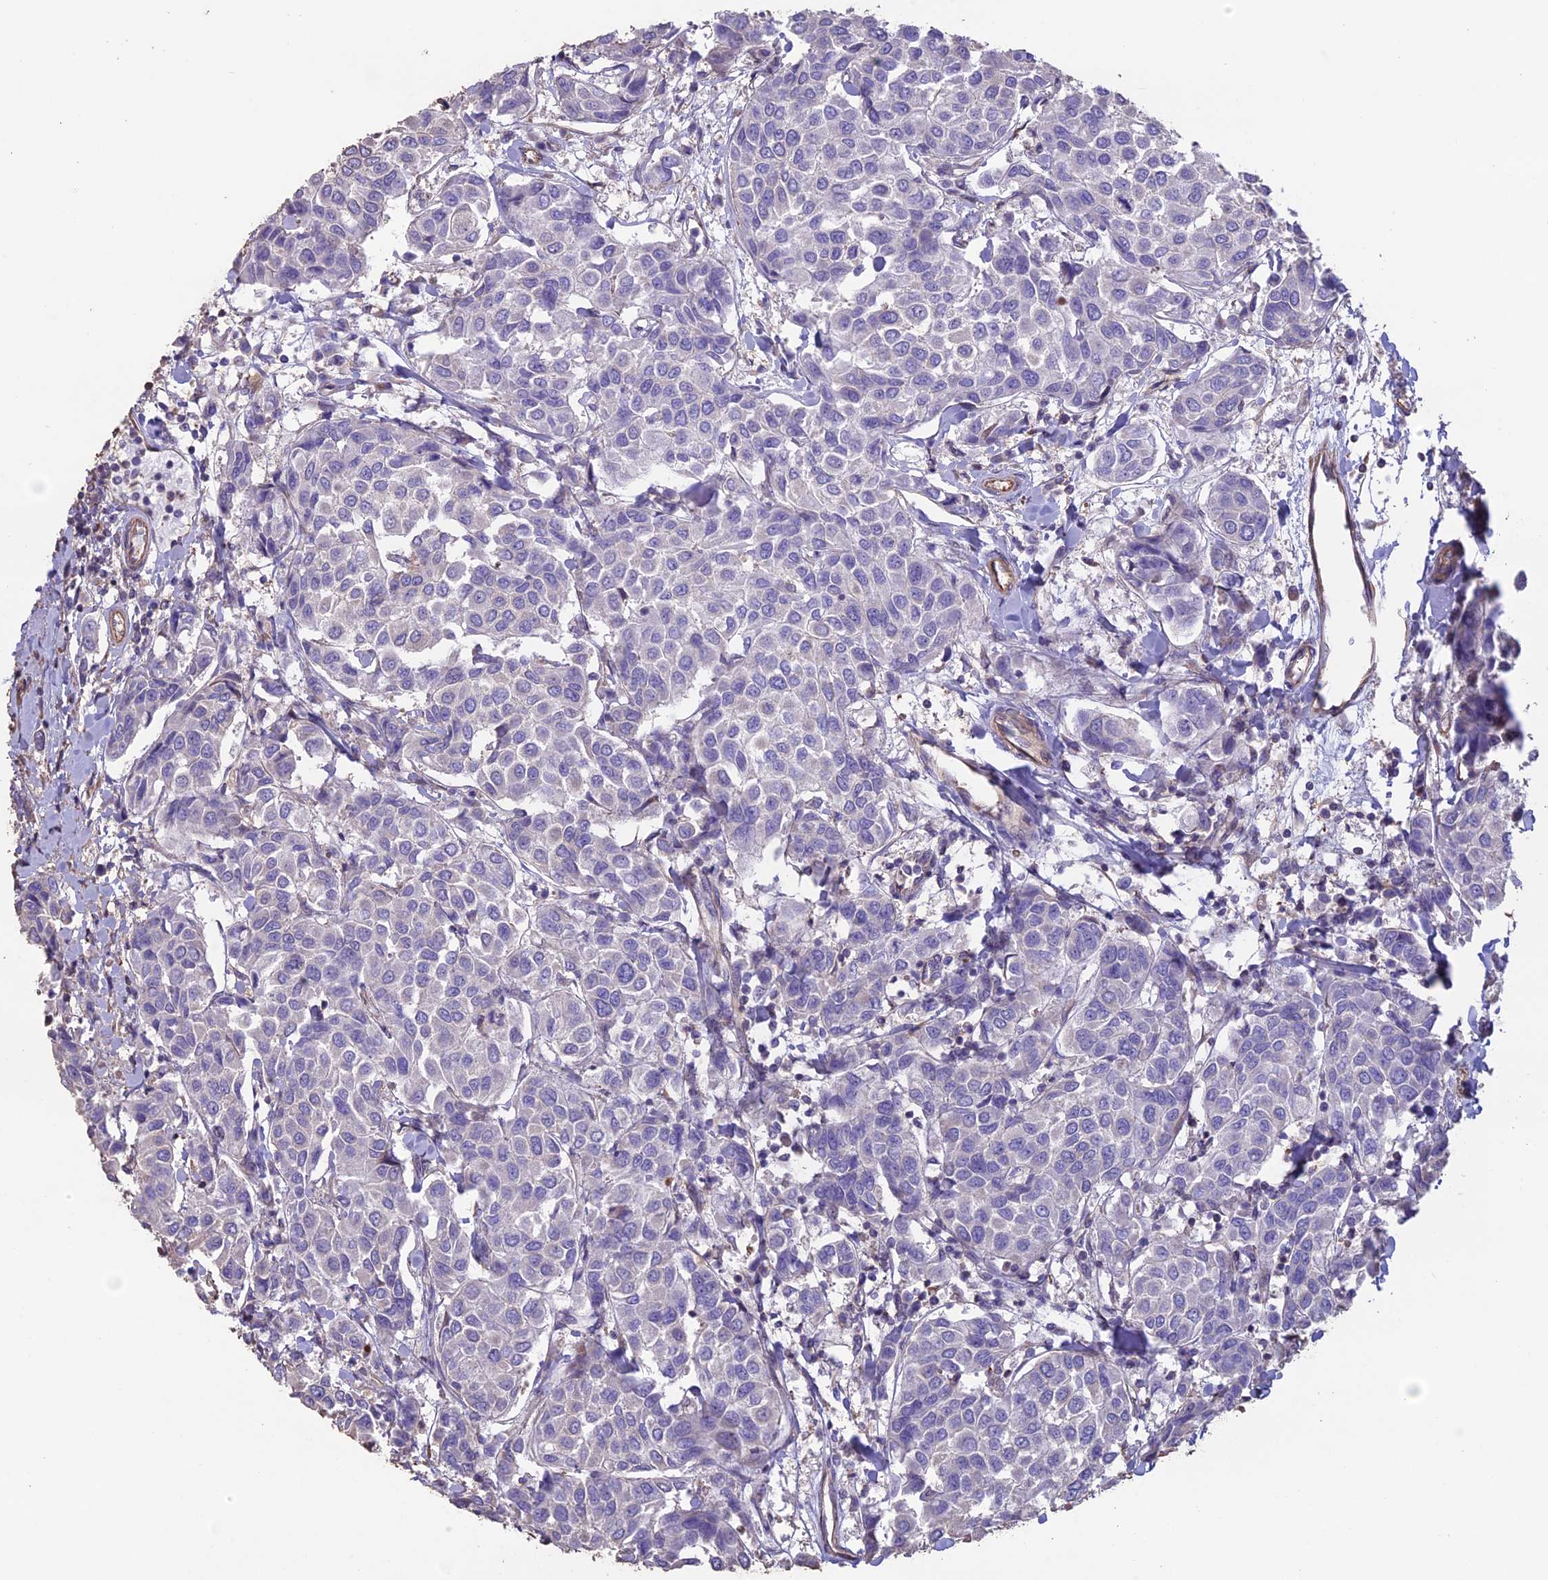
{"staining": {"intensity": "negative", "quantity": "none", "location": "none"}, "tissue": "breast cancer", "cell_type": "Tumor cells", "image_type": "cancer", "snomed": [{"axis": "morphology", "description": "Duct carcinoma"}, {"axis": "topography", "description": "Breast"}], "caption": "A photomicrograph of human intraductal carcinoma (breast) is negative for staining in tumor cells. (Brightfield microscopy of DAB IHC at high magnification).", "gene": "CCDC148", "patient": {"sex": "female", "age": 55}}